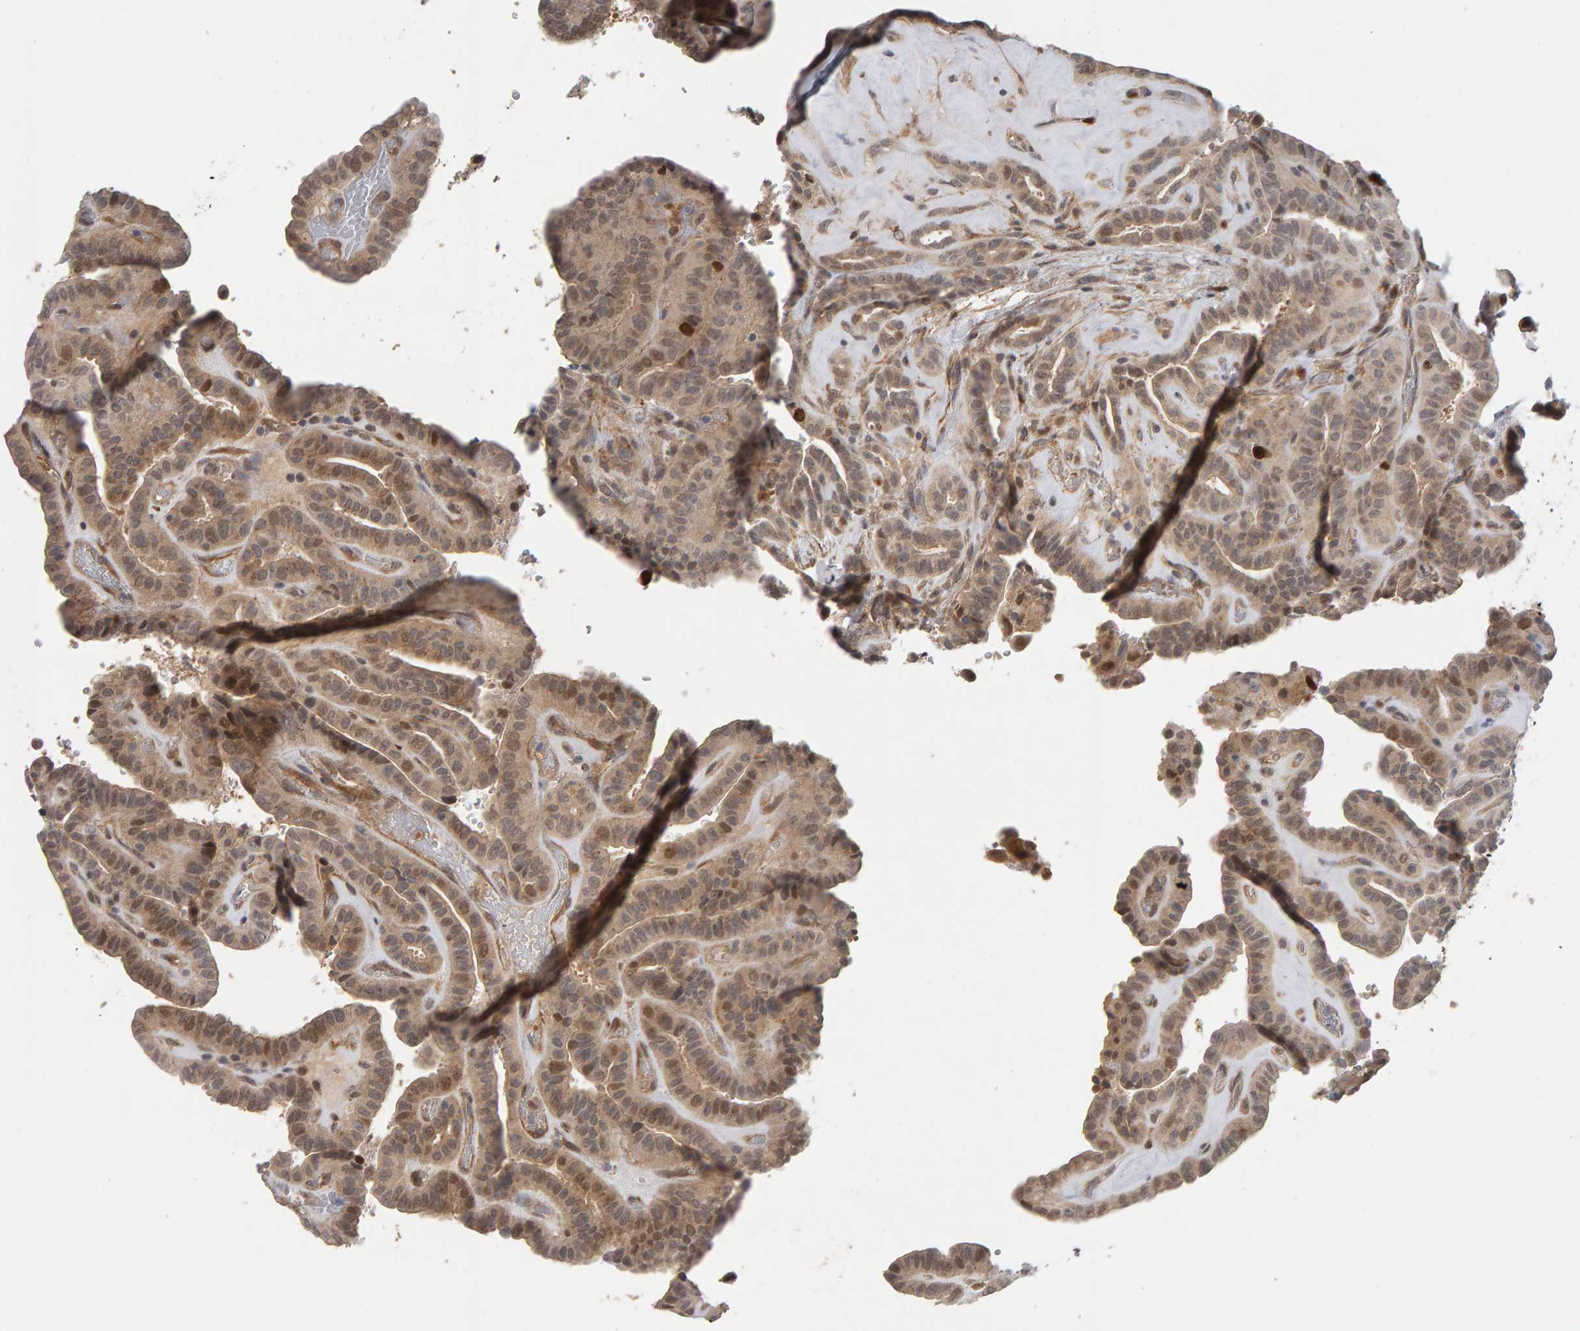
{"staining": {"intensity": "weak", "quantity": "25%-75%", "location": "cytoplasmic/membranous,nuclear"}, "tissue": "thyroid cancer", "cell_type": "Tumor cells", "image_type": "cancer", "snomed": [{"axis": "morphology", "description": "Papillary adenocarcinoma, NOS"}, {"axis": "topography", "description": "Thyroid gland"}], "caption": "This is an image of IHC staining of thyroid cancer, which shows weak staining in the cytoplasmic/membranous and nuclear of tumor cells.", "gene": "CDCA5", "patient": {"sex": "male", "age": 77}}